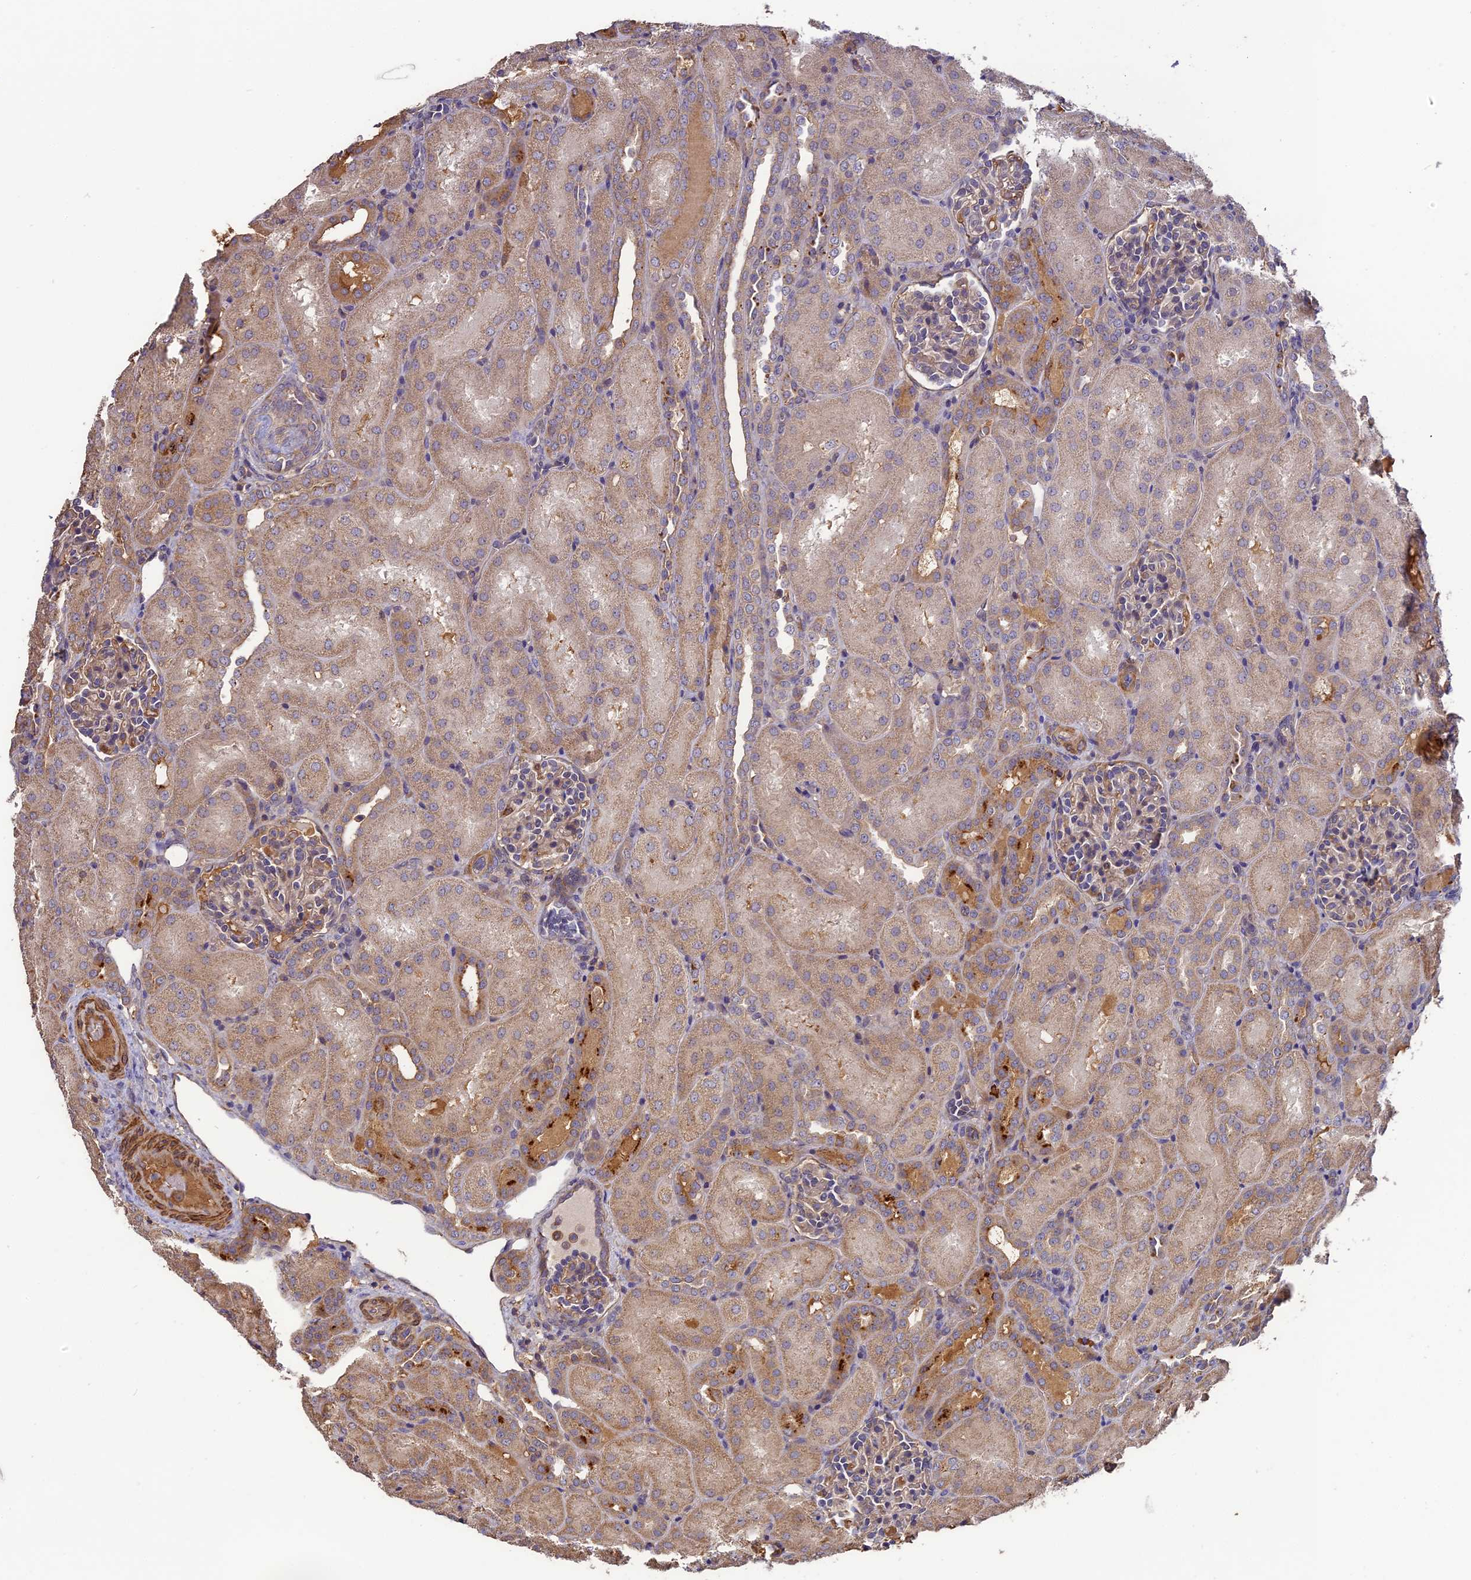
{"staining": {"intensity": "weak", "quantity": "25%-75%", "location": "cytoplasmic/membranous"}, "tissue": "kidney", "cell_type": "Cells in glomeruli", "image_type": "normal", "snomed": [{"axis": "morphology", "description": "Normal tissue, NOS"}, {"axis": "topography", "description": "Kidney"}], "caption": "Kidney stained with DAB (3,3'-diaminobenzidine) immunohistochemistry (IHC) exhibits low levels of weak cytoplasmic/membranous staining in approximately 25%-75% of cells in glomeruli.", "gene": "ERMAP", "patient": {"sex": "male", "age": 1}}